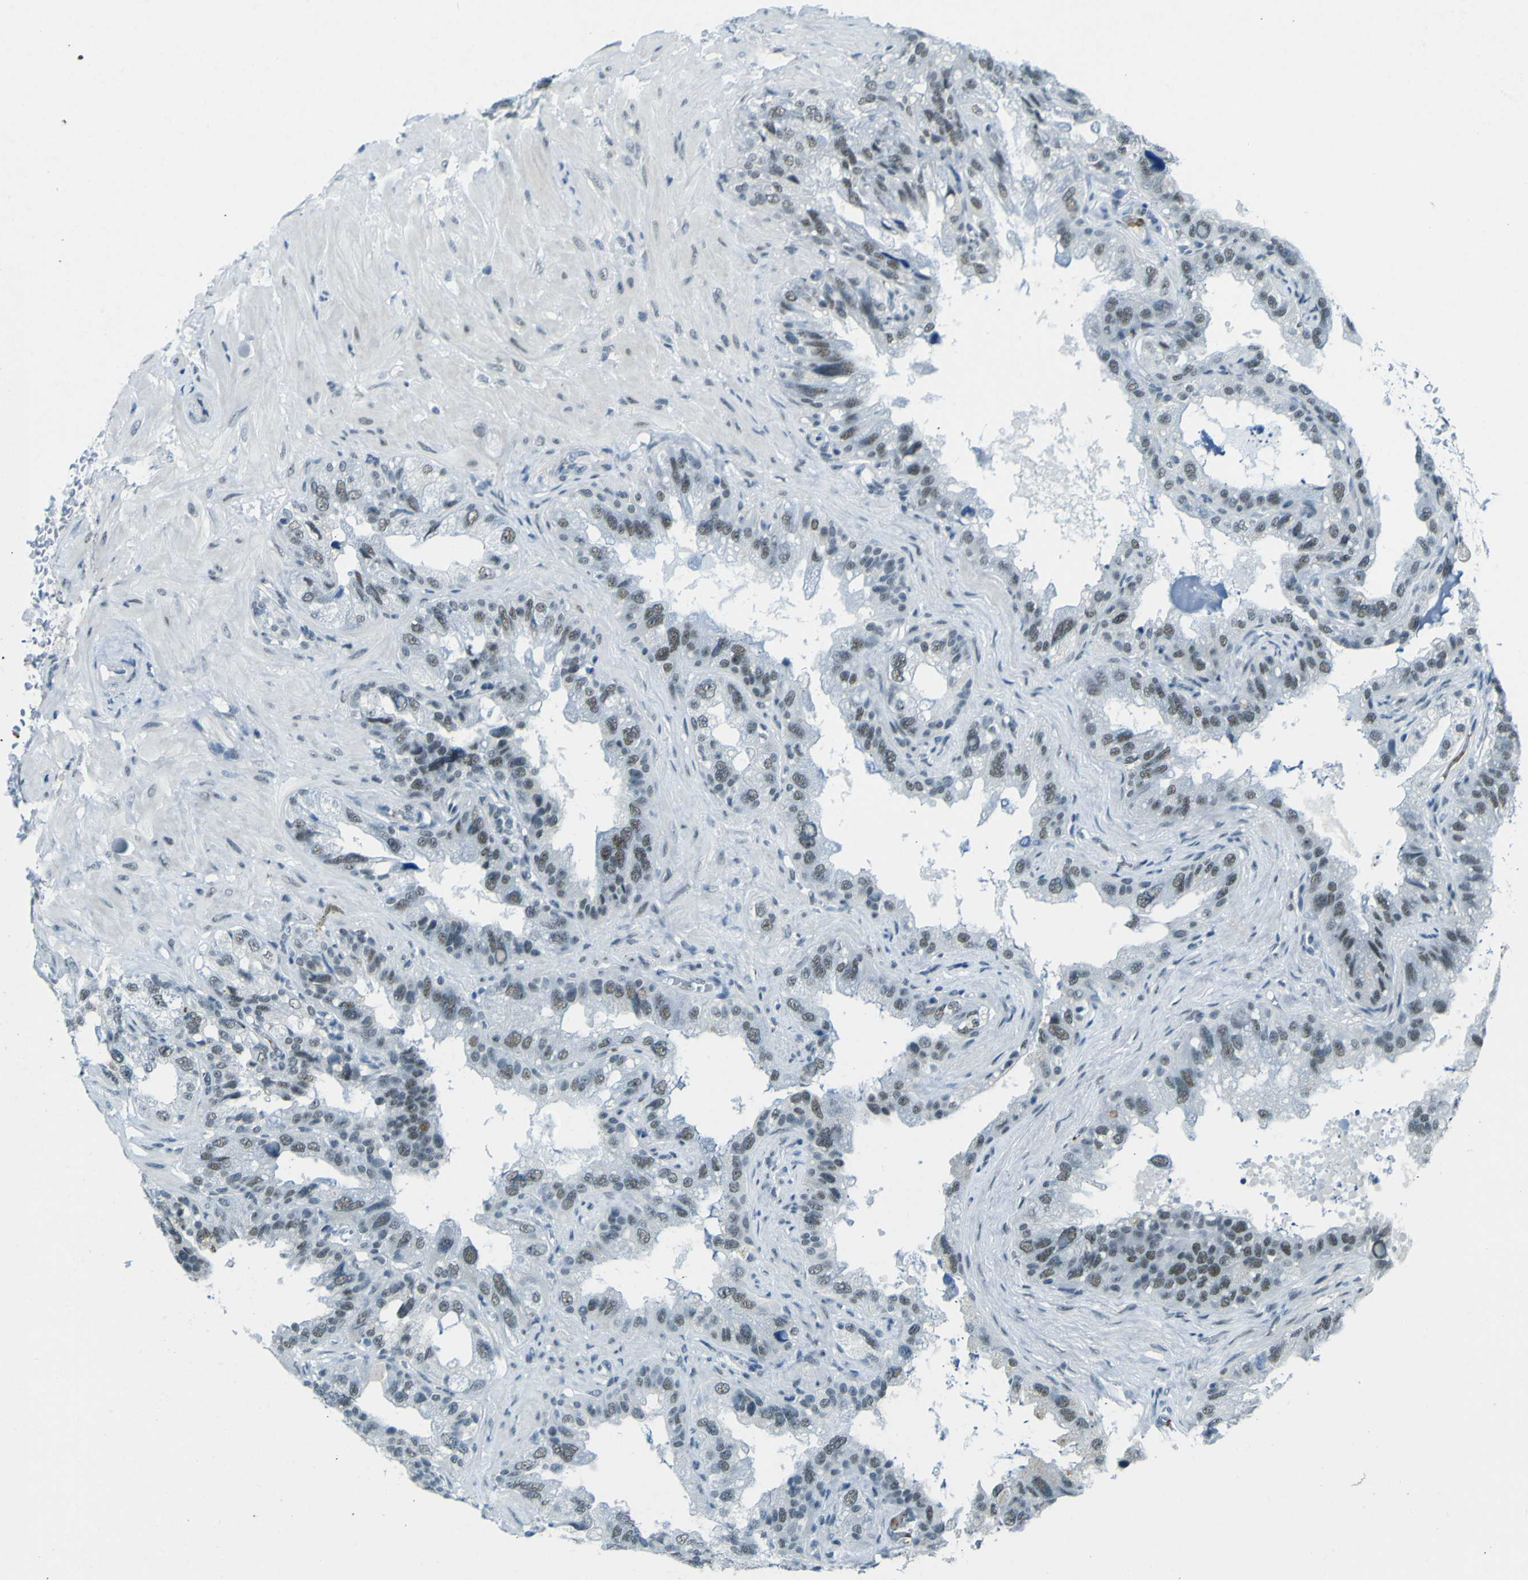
{"staining": {"intensity": "weak", "quantity": "25%-75%", "location": "nuclear"}, "tissue": "seminal vesicle", "cell_type": "Glandular cells", "image_type": "normal", "snomed": [{"axis": "morphology", "description": "Normal tissue, NOS"}, {"axis": "topography", "description": "Seminal veicle"}], "caption": "A histopathology image showing weak nuclear staining in about 25%-75% of glandular cells in unremarkable seminal vesicle, as visualized by brown immunohistochemical staining.", "gene": "CEBPG", "patient": {"sex": "male", "age": 68}}